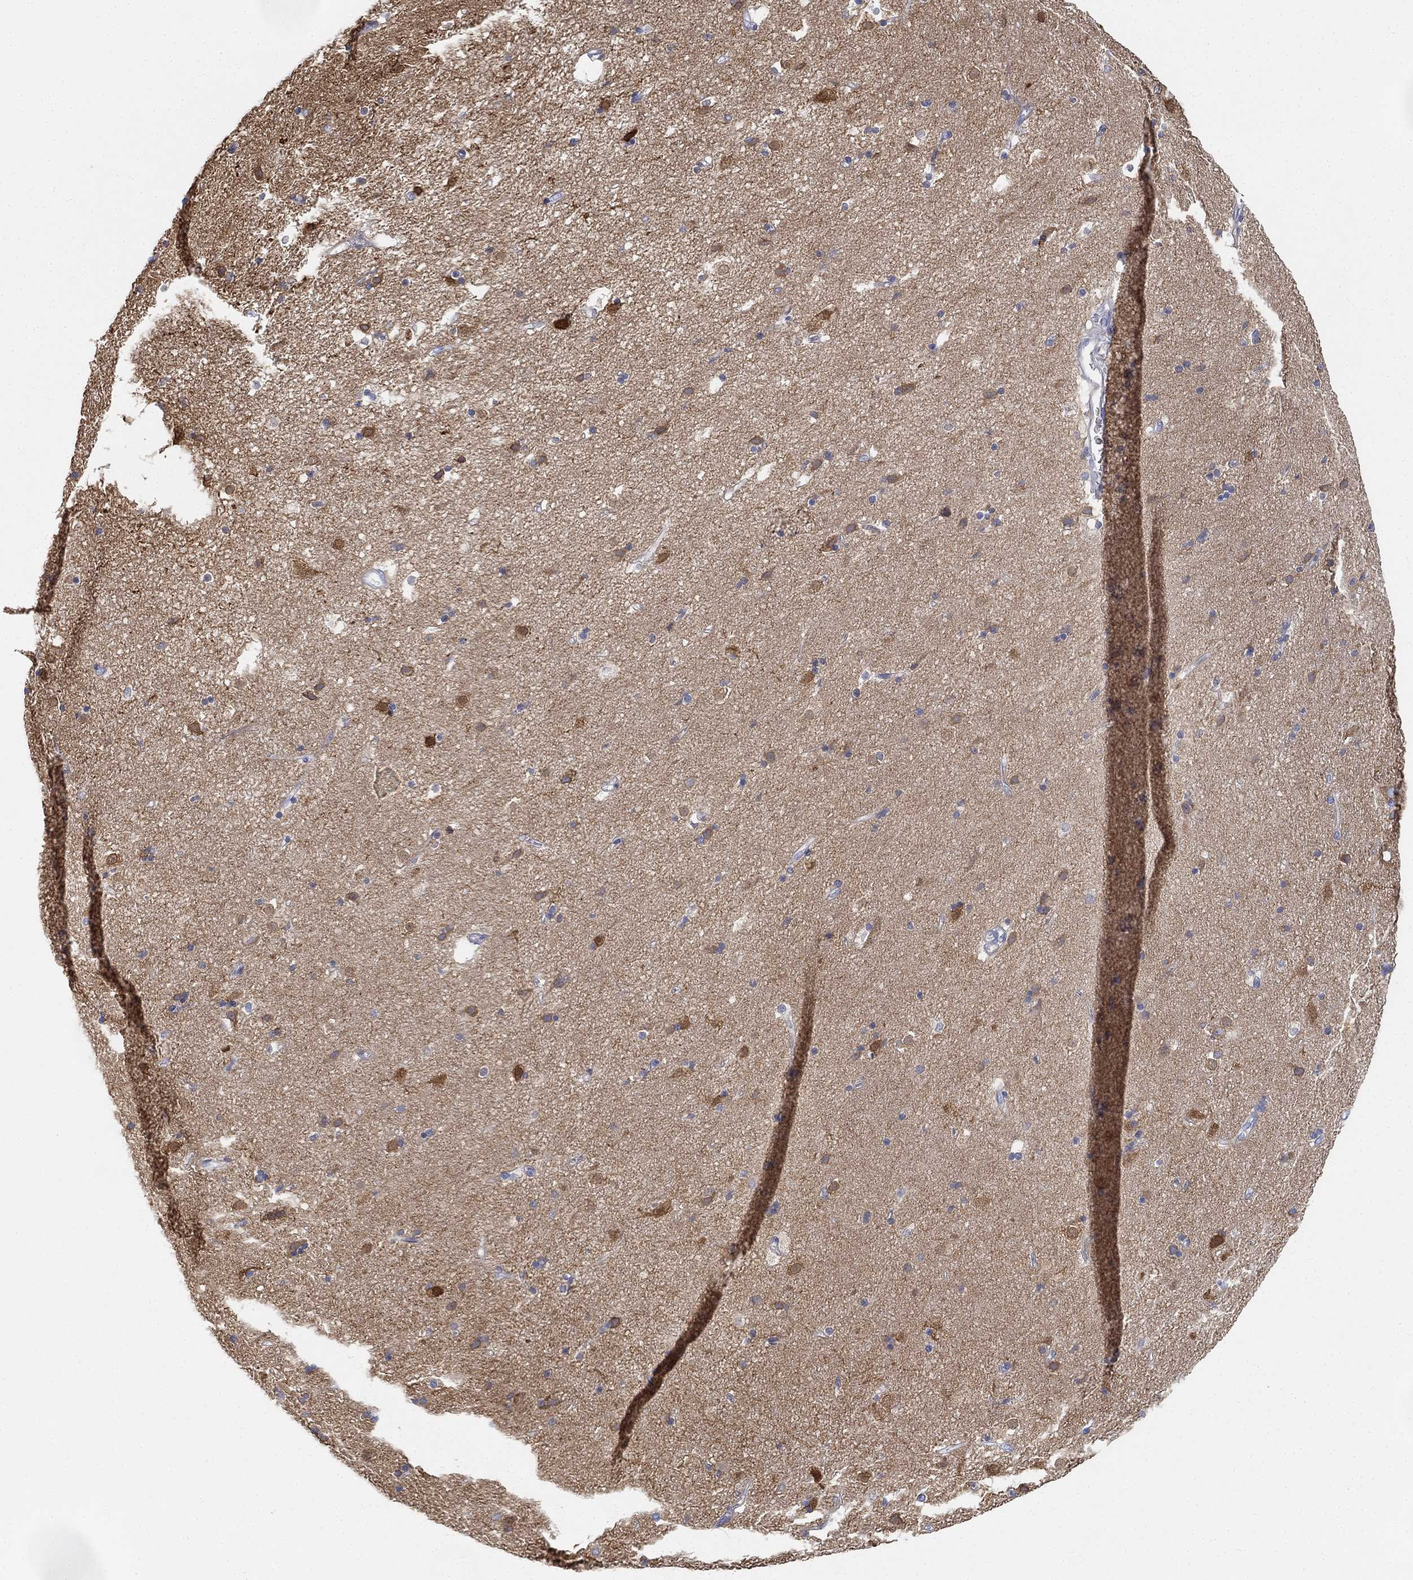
{"staining": {"intensity": "strong", "quantity": "<25%", "location": "cytoplasmic/membranous"}, "tissue": "caudate", "cell_type": "Glial cells", "image_type": "normal", "snomed": [{"axis": "morphology", "description": "Normal tissue, NOS"}, {"axis": "topography", "description": "Lateral ventricle wall"}], "caption": "High-power microscopy captured an immunohistochemistry (IHC) photomicrograph of normal caudate, revealing strong cytoplasmic/membranous positivity in approximately <25% of glial cells. The protein of interest is stained brown, and the nuclei are stained in blue (DAB IHC with brightfield microscopy, high magnification).", "gene": "GCNA", "patient": {"sex": "male", "age": 54}}